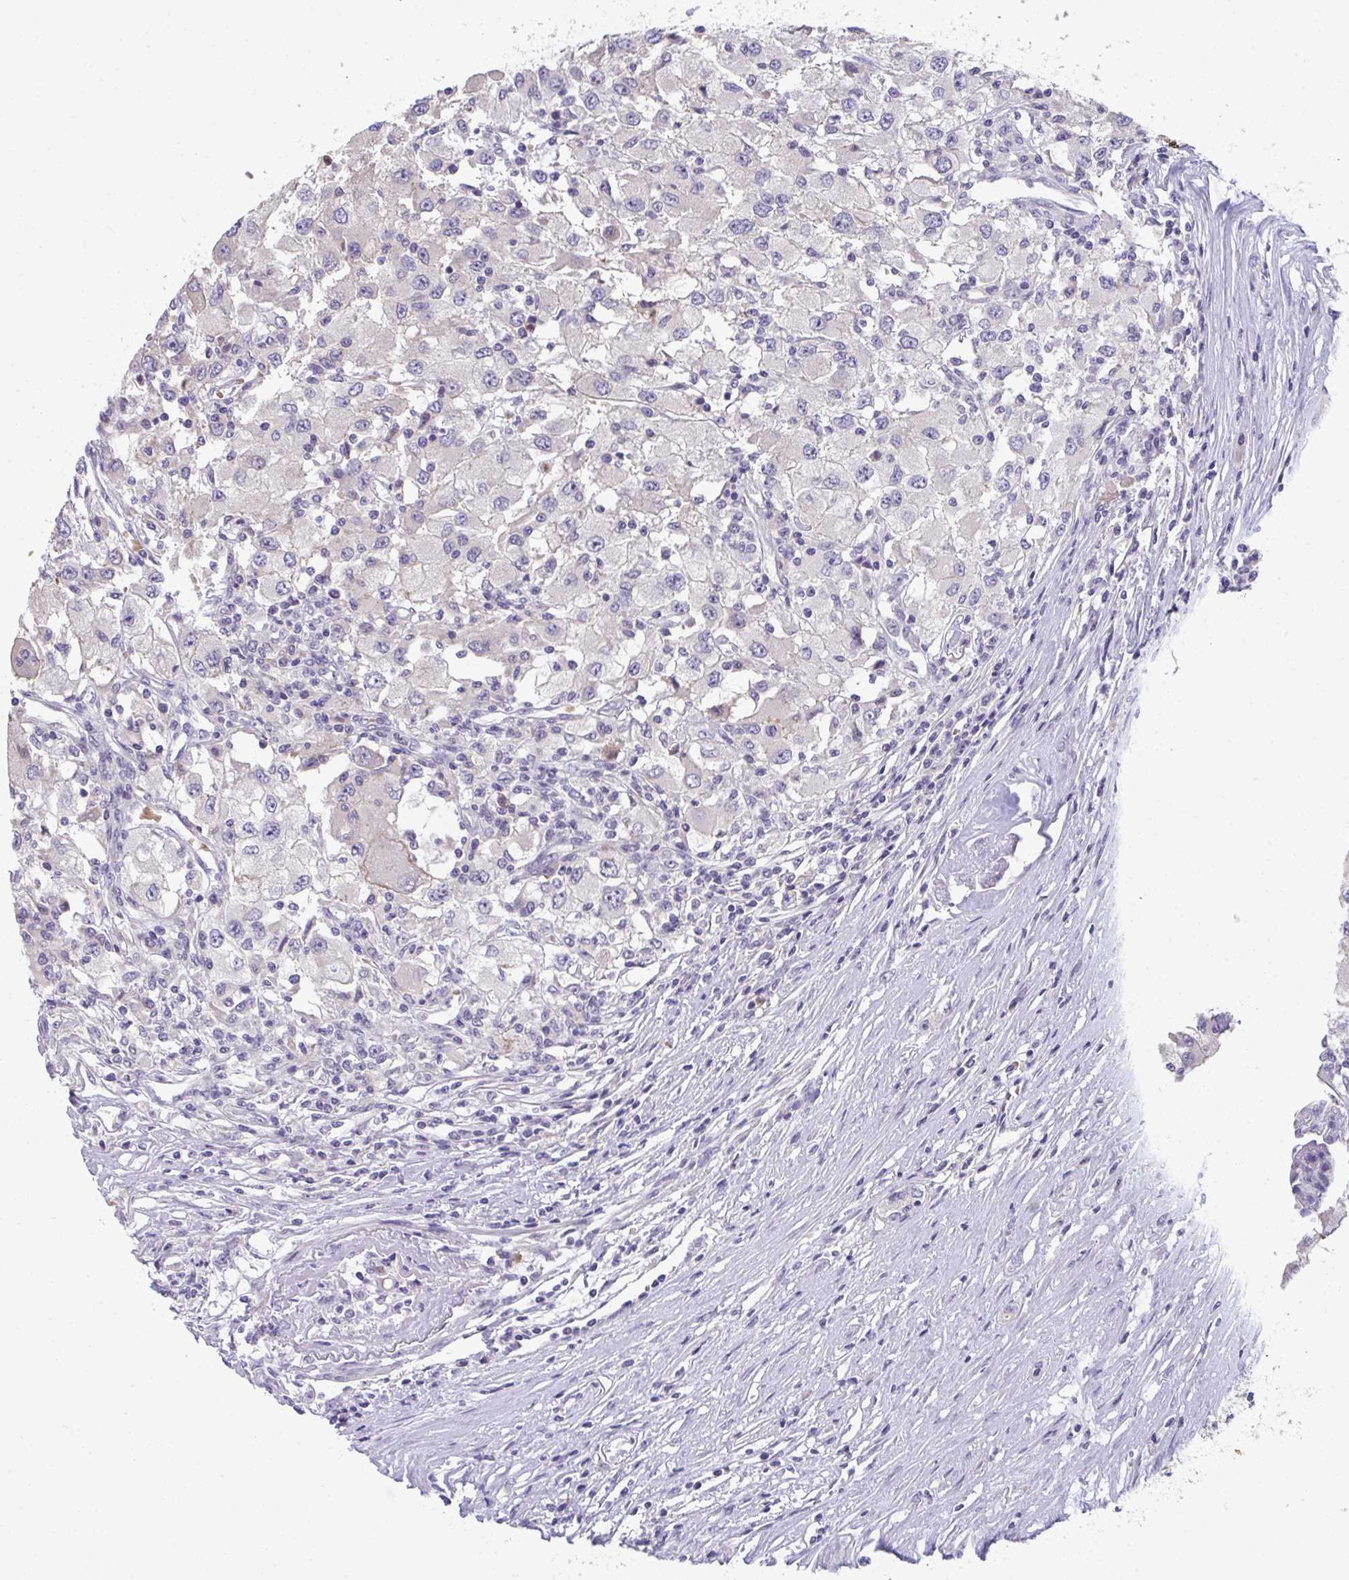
{"staining": {"intensity": "negative", "quantity": "none", "location": "none"}, "tissue": "renal cancer", "cell_type": "Tumor cells", "image_type": "cancer", "snomed": [{"axis": "morphology", "description": "Adenocarcinoma, NOS"}, {"axis": "topography", "description": "Kidney"}], "caption": "There is no significant staining in tumor cells of renal adenocarcinoma.", "gene": "RIOK1", "patient": {"sex": "female", "age": 67}}